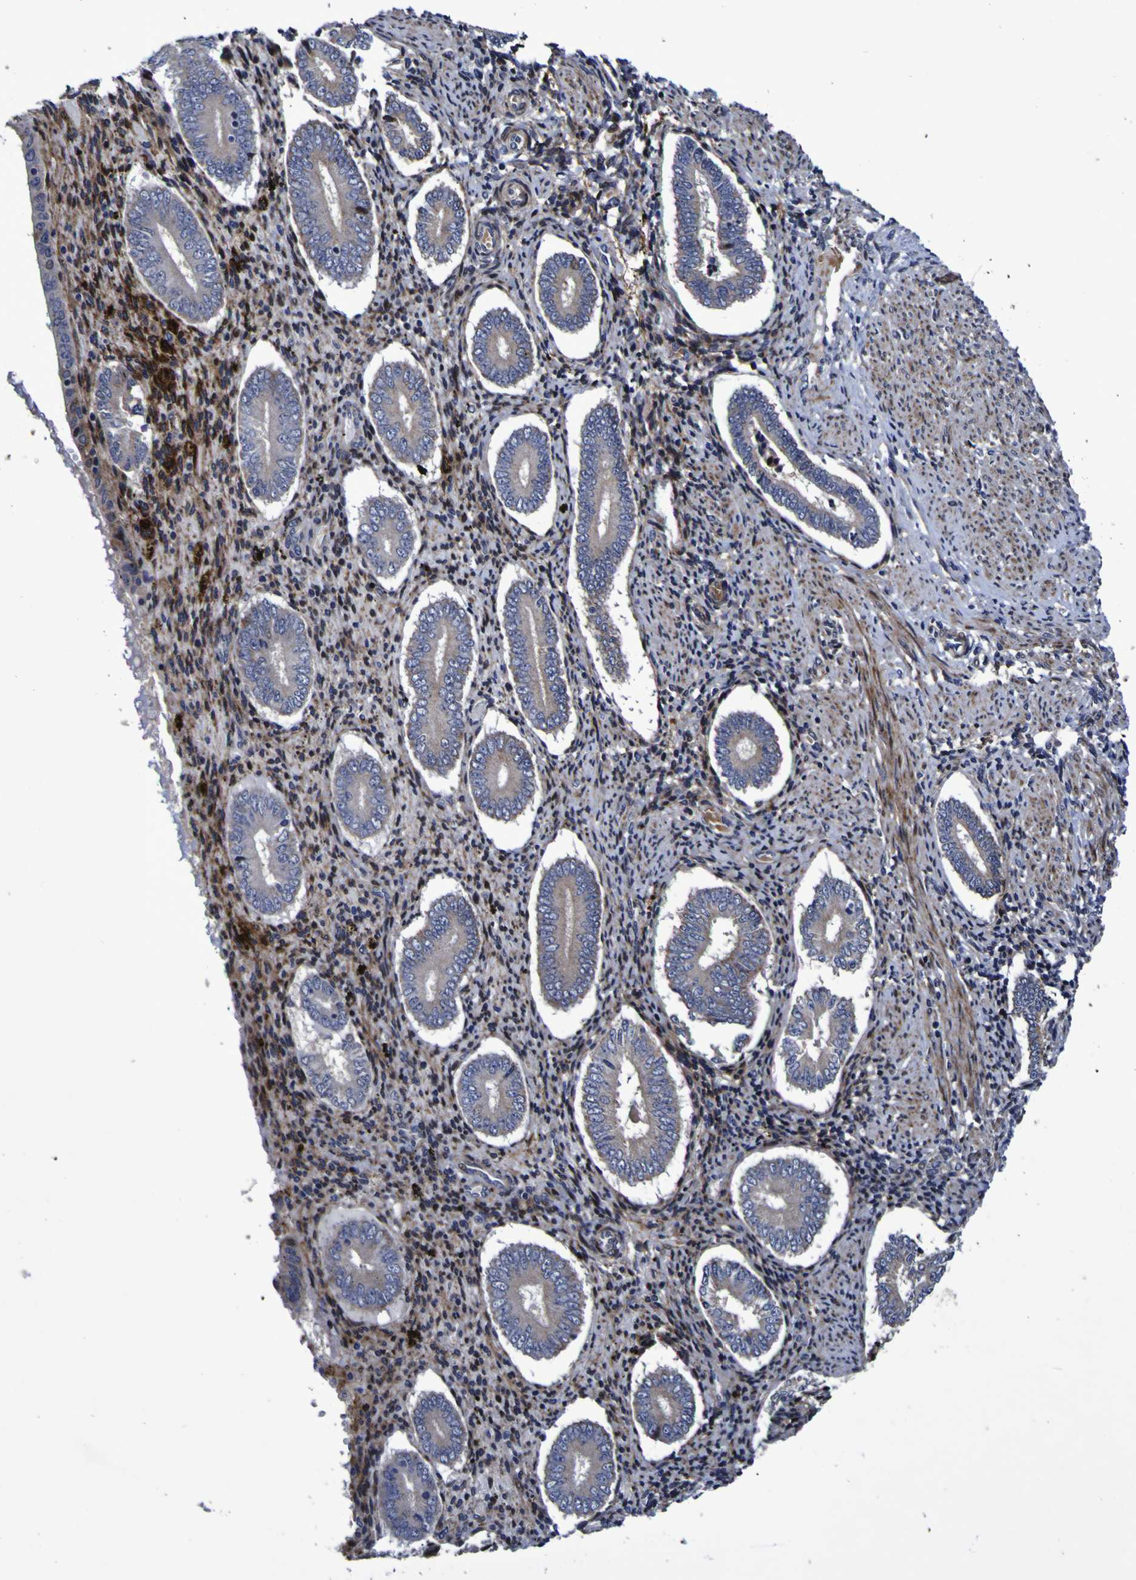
{"staining": {"intensity": "moderate", "quantity": "25%-75%", "location": "cytoplasmic/membranous,nuclear"}, "tissue": "endometrium", "cell_type": "Cells in endometrial stroma", "image_type": "normal", "snomed": [{"axis": "morphology", "description": "Normal tissue, NOS"}, {"axis": "topography", "description": "Endometrium"}], "caption": "Unremarkable endometrium shows moderate cytoplasmic/membranous,nuclear positivity in about 25%-75% of cells in endometrial stroma.", "gene": "MGLL", "patient": {"sex": "female", "age": 42}}